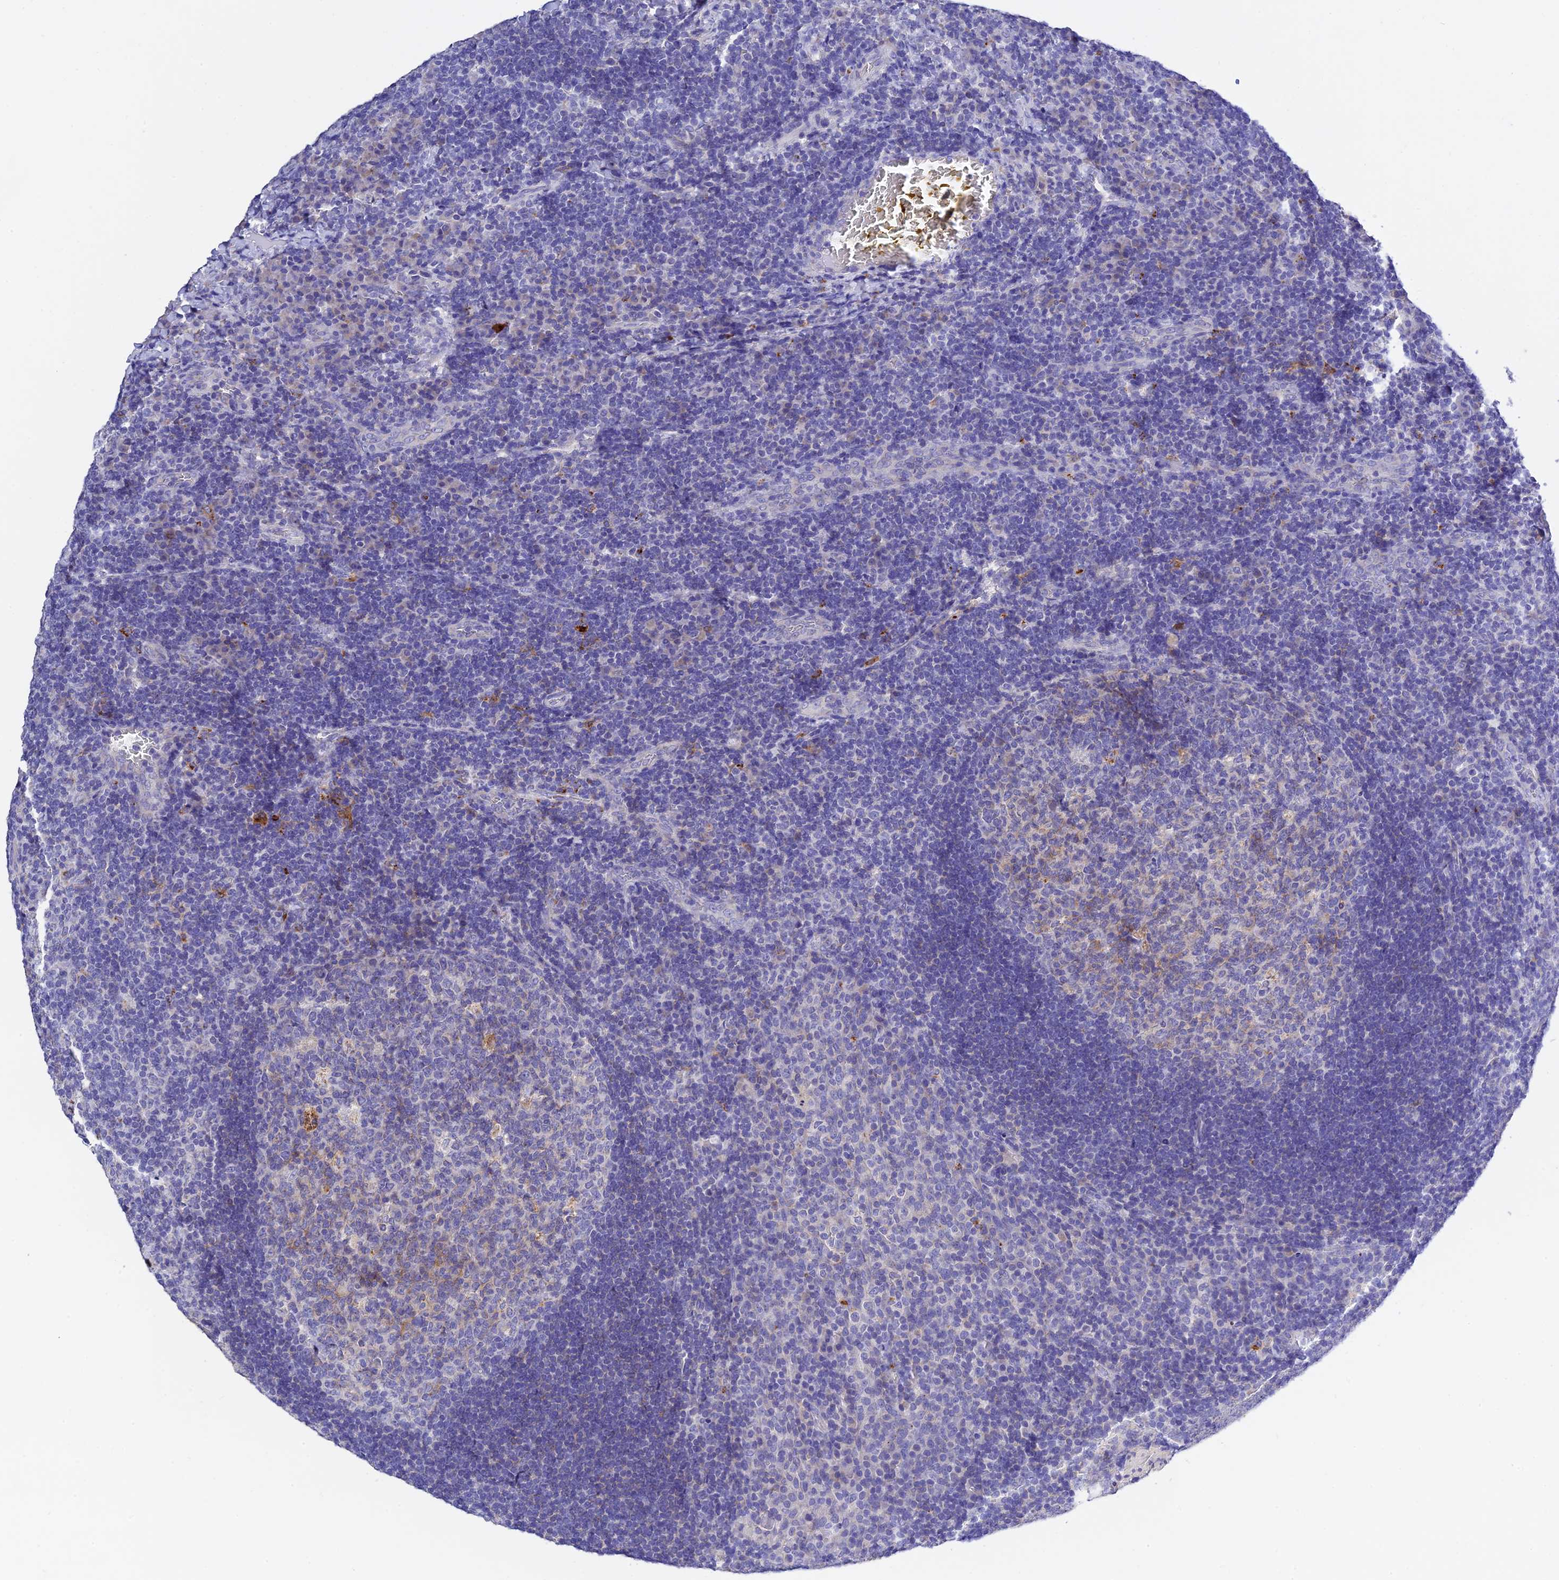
{"staining": {"intensity": "negative", "quantity": "none", "location": "none"}, "tissue": "tonsil", "cell_type": "Germinal center cells", "image_type": "normal", "snomed": [{"axis": "morphology", "description": "Normal tissue, NOS"}, {"axis": "topography", "description": "Tonsil"}], "caption": "Immunohistochemistry (IHC) of unremarkable tonsil displays no expression in germinal center cells.", "gene": "MS4A5", "patient": {"sex": "male", "age": 17}}